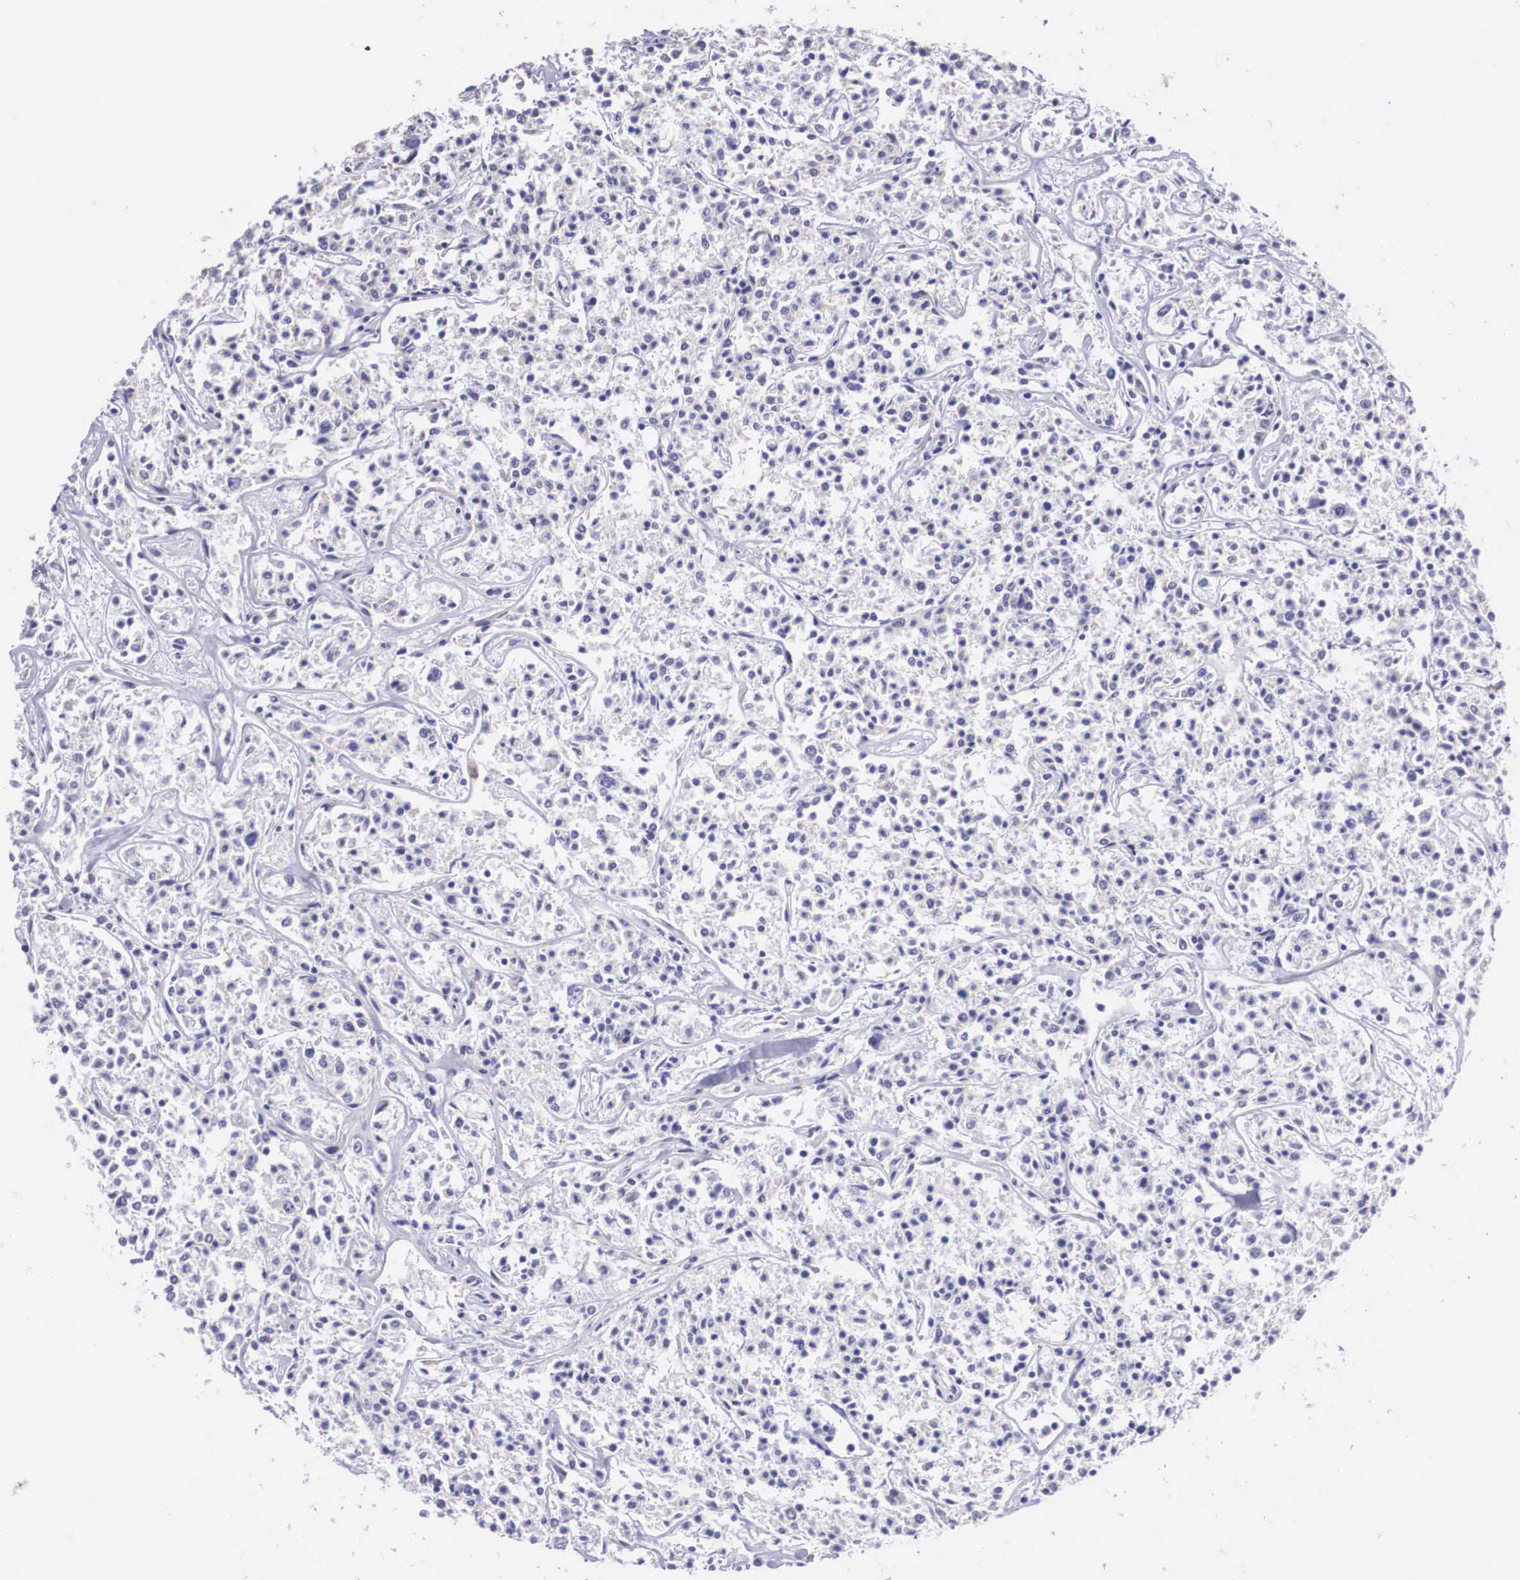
{"staining": {"intensity": "negative", "quantity": "none", "location": "none"}, "tissue": "lymphoma", "cell_type": "Tumor cells", "image_type": "cancer", "snomed": [{"axis": "morphology", "description": "Malignant lymphoma, non-Hodgkin's type, Low grade"}, {"axis": "topography", "description": "Small intestine"}], "caption": "This is an IHC micrograph of low-grade malignant lymphoma, non-Hodgkin's type. There is no expression in tumor cells.", "gene": "ARG2", "patient": {"sex": "female", "age": 59}}